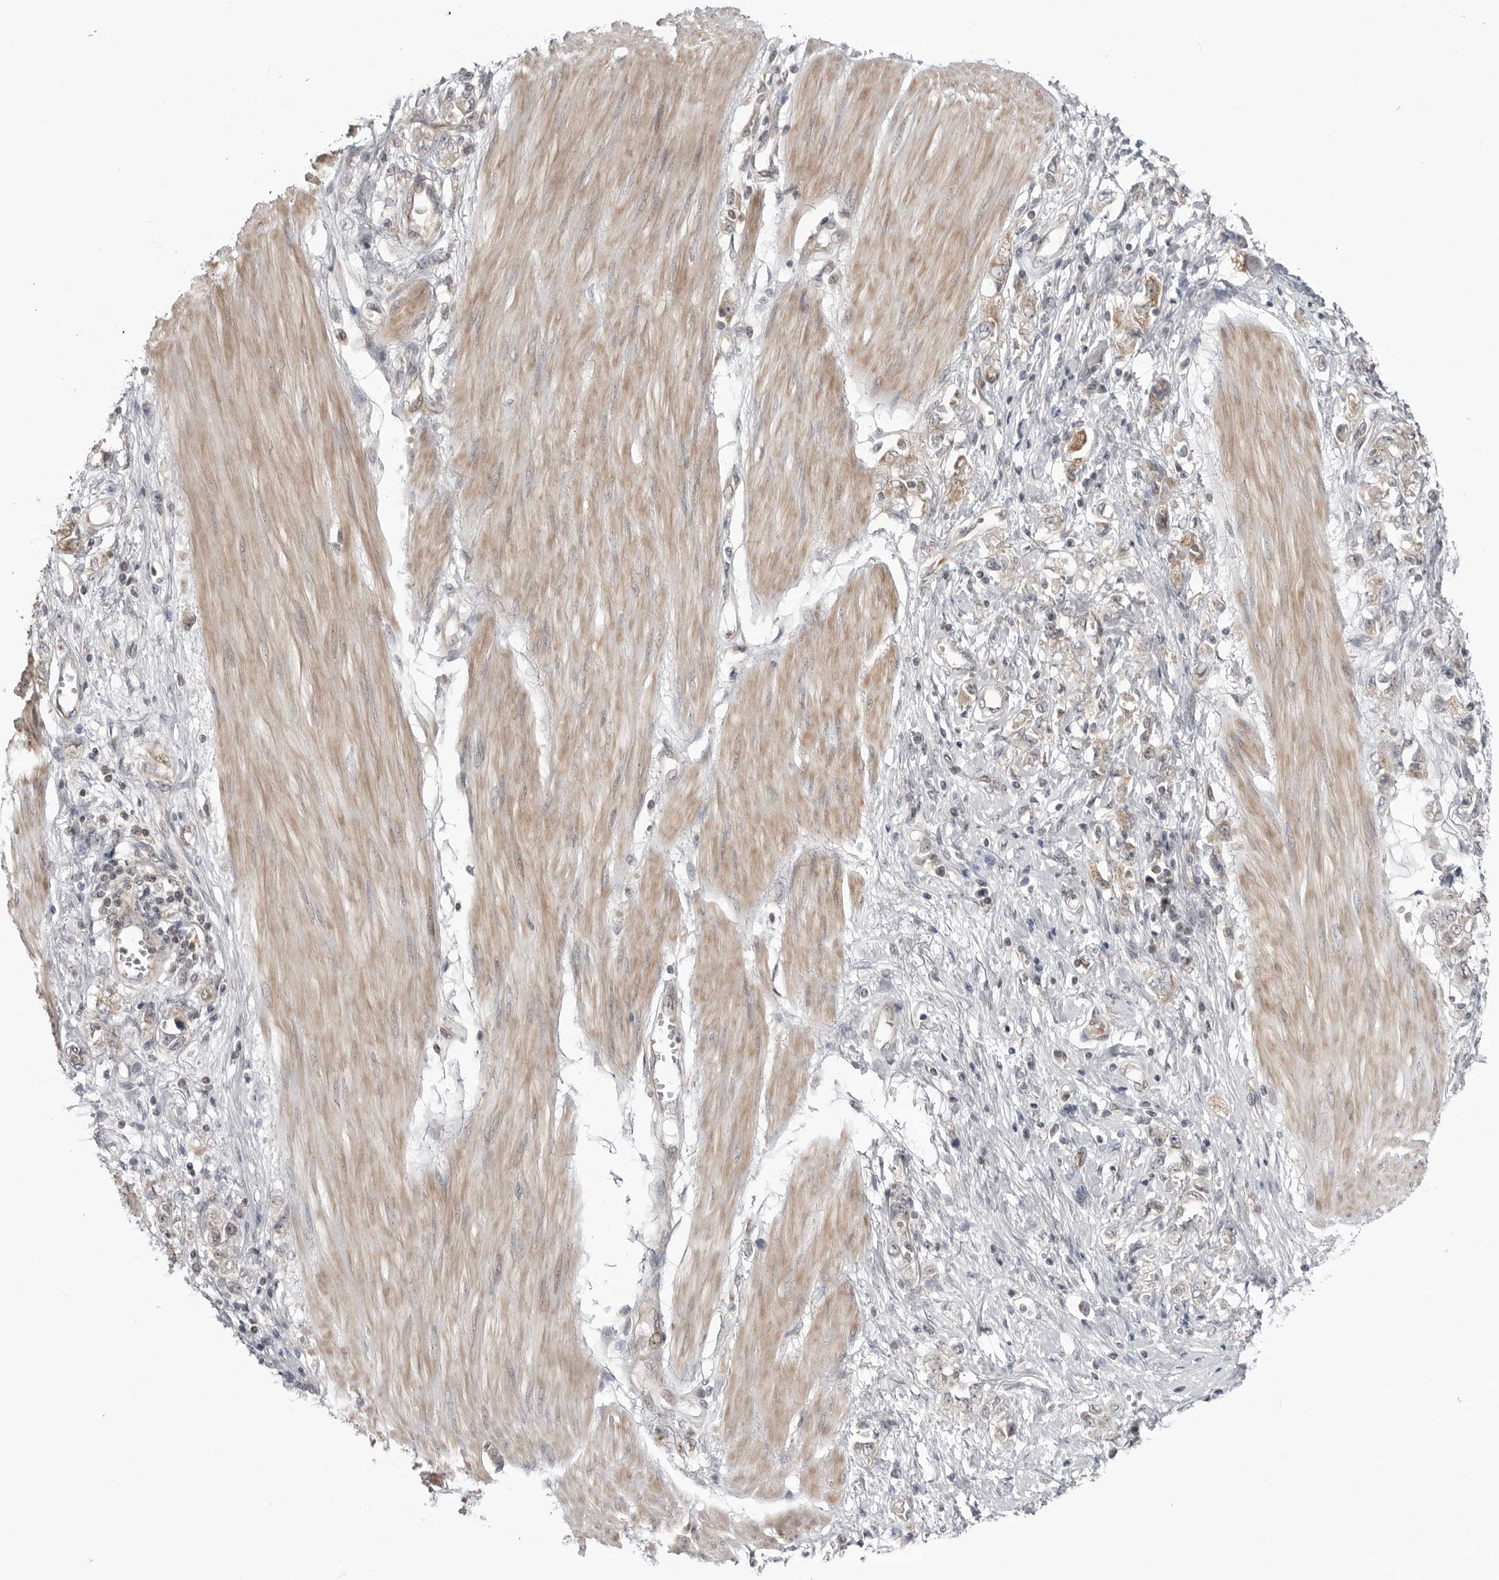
{"staining": {"intensity": "weak", "quantity": "<25%", "location": "cytoplasmic/membranous"}, "tissue": "stomach cancer", "cell_type": "Tumor cells", "image_type": "cancer", "snomed": [{"axis": "morphology", "description": "Adenocarcinoma, NOS"}, {"axis": "topography", "description": "Stomach"}], "caption": "Immunohistochemical staining of stomach cancer (adenocarcinoma) exhibits no significant staining in tumor cells.", "gene": "CCDC18", "patient": {"sex": "female", "age": 76}}